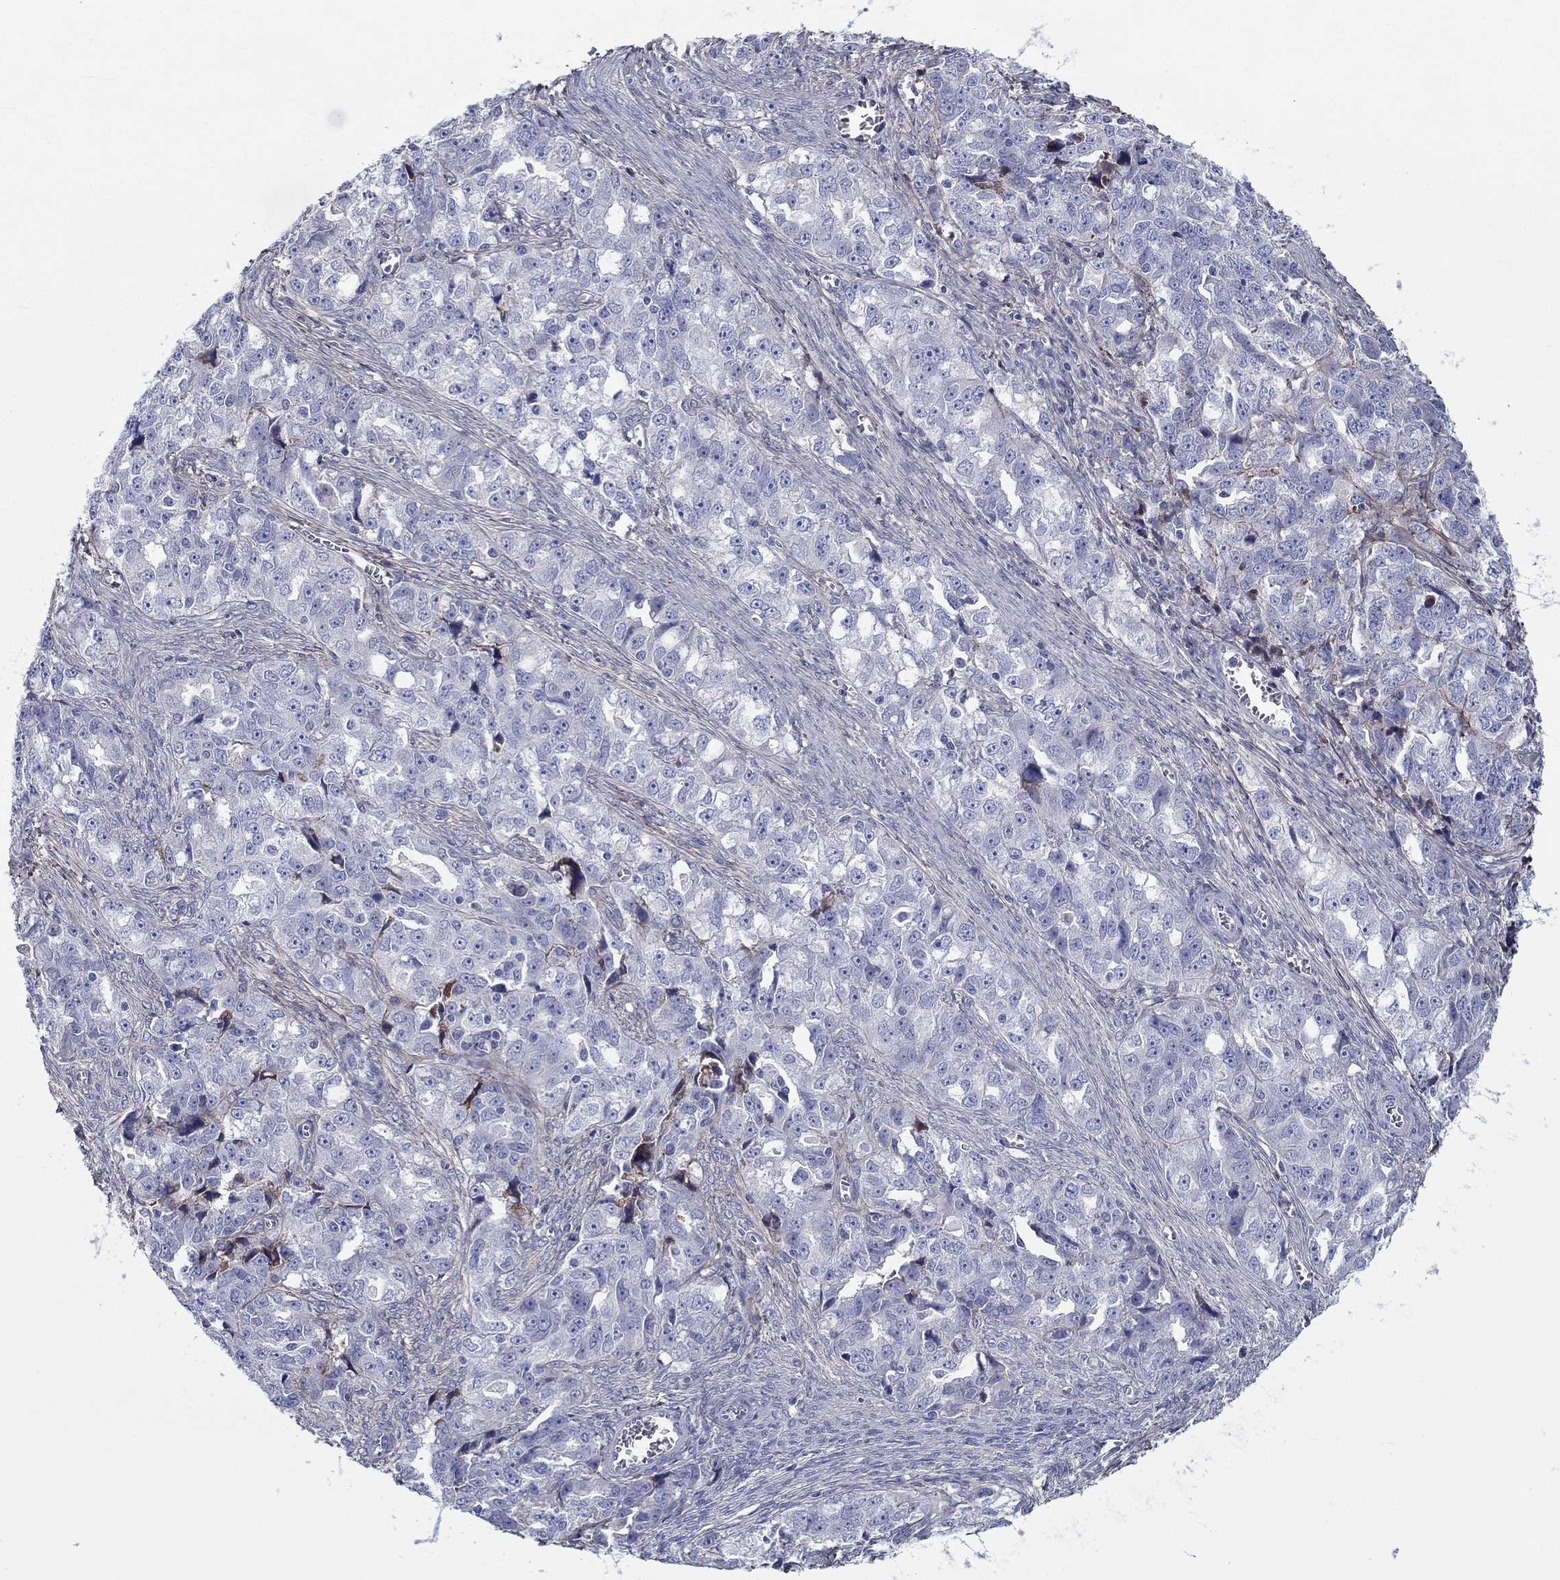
{"staining": {"intensity": "negative", "quantity": "none", "location": "none"}, "tissue": "ovarian cancer", "cell_type": "Tumor cells", "image_type": "cancer", "snomed": [{"axis": "morphology", "description": "Cystadenocarcinoma, serous, NOS"}, {"axis": "topography", "description": "Ovary"}], "caption": "Histopathology image shows no significant protein staining in tumor cells of serous cystadenocarcinoma (ovarian). (Brightfield microscopy of DAB (3,3'-diaminobenzidine) immunohistochemistry (IHC) at high magnification).", "gene": "TGFBI", "patient": {"sex": "female", "age": 51}}